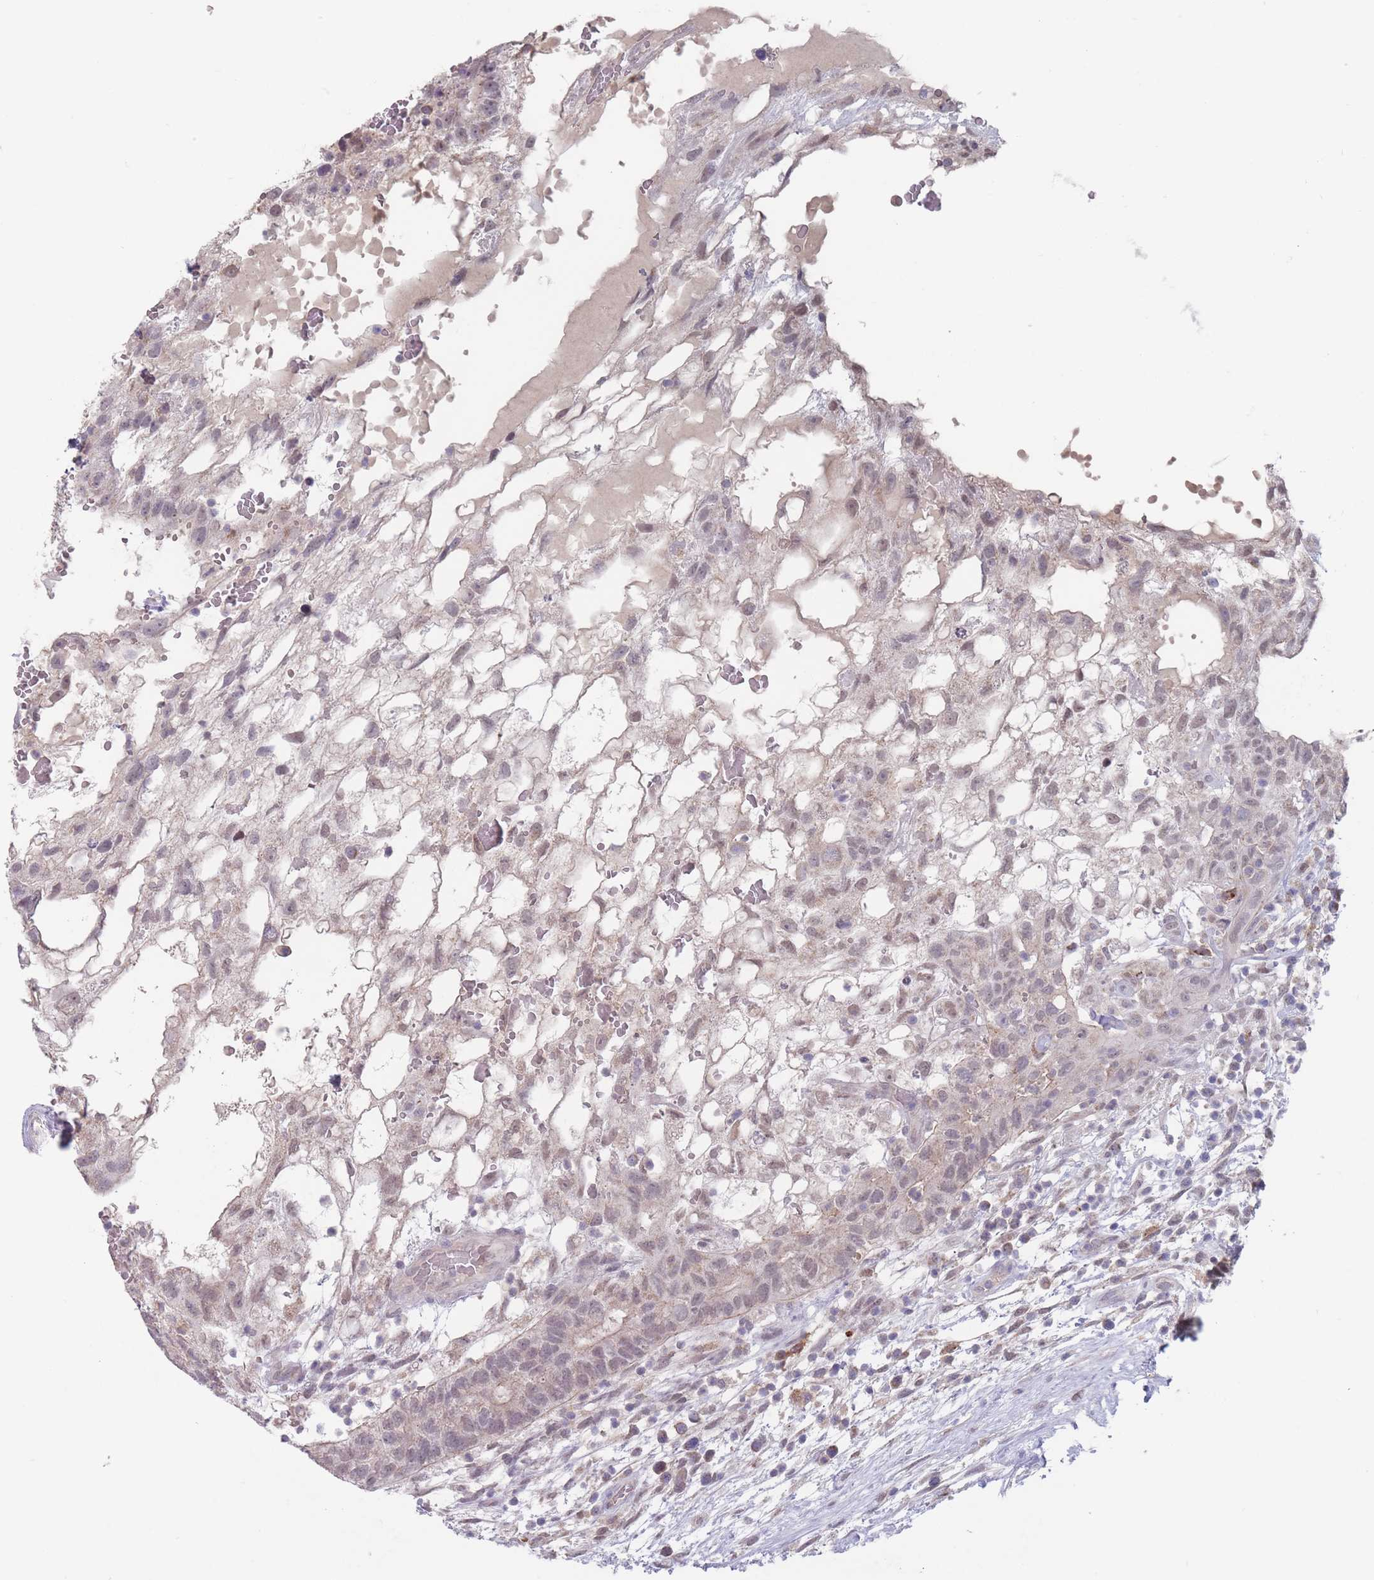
{"staining": {"intensity": "moderate", "quantity": "25%-75%", "location": "cytoplasmic/membranous,nuclear"}, "tissue": "testis cancer", "cell_type": "Tumor cells", "image_type": "cancer", "snomed": [{"axis": "morphology", "description": "Normal tissue, NOS"}, {"axis": "morphology", "description": "Carcinoma, Embryonal, NOS"}, {"axis": "topography", "description": "Testis"}], "caption": "Immunohistochemistry (DAB (3,3'-diaminobenzidine)) staining of human testis cancer demonstrates moderate cytoplasmic/membranous and nuclear protein expression in about 25%-75% of tumor cells. (IHC, brightfield microscopy, high magnification).", "gene": "PEX7", "patient": {"sex": "male", "age": 32}}